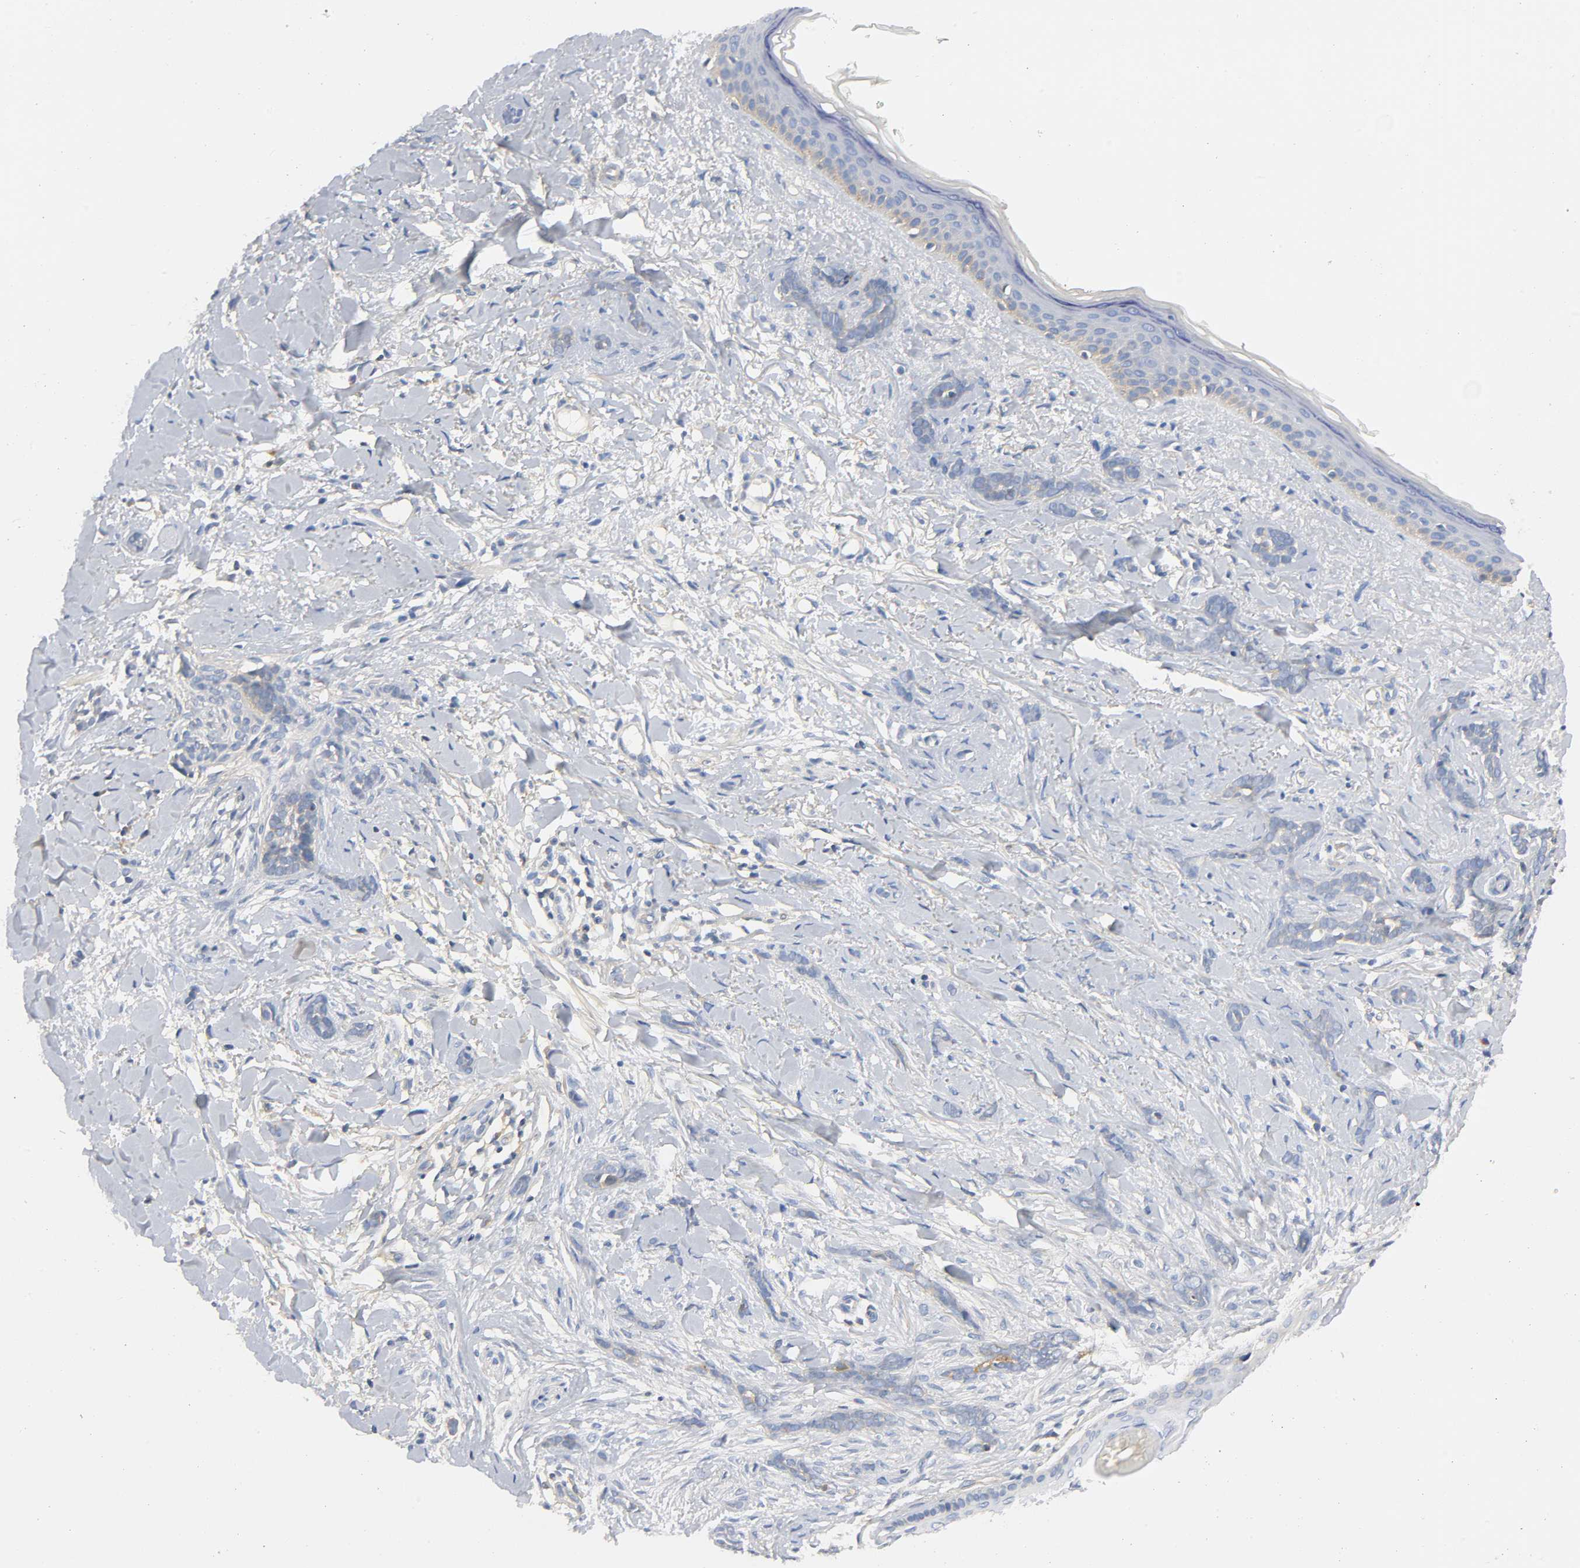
{"staining": {"intensity": "negative", "quantity": "none", "location": "none"}, "tissue": "skin cancer", "cell_type": "Tumor cells", "image_type": "cancer", "snomed": [{"axis": "morphology", "description": "Basal cell carcinoma"}, {"axis": "topography", "description": "Skin"}], "caption": "An IHC photomicrograph of skin basal cell carcinoma is shown. There is no staining in tumor cells of skin basal cell carcinoma.", "gene": "SRC", "patient": {"sex": "female", "age": 37}}